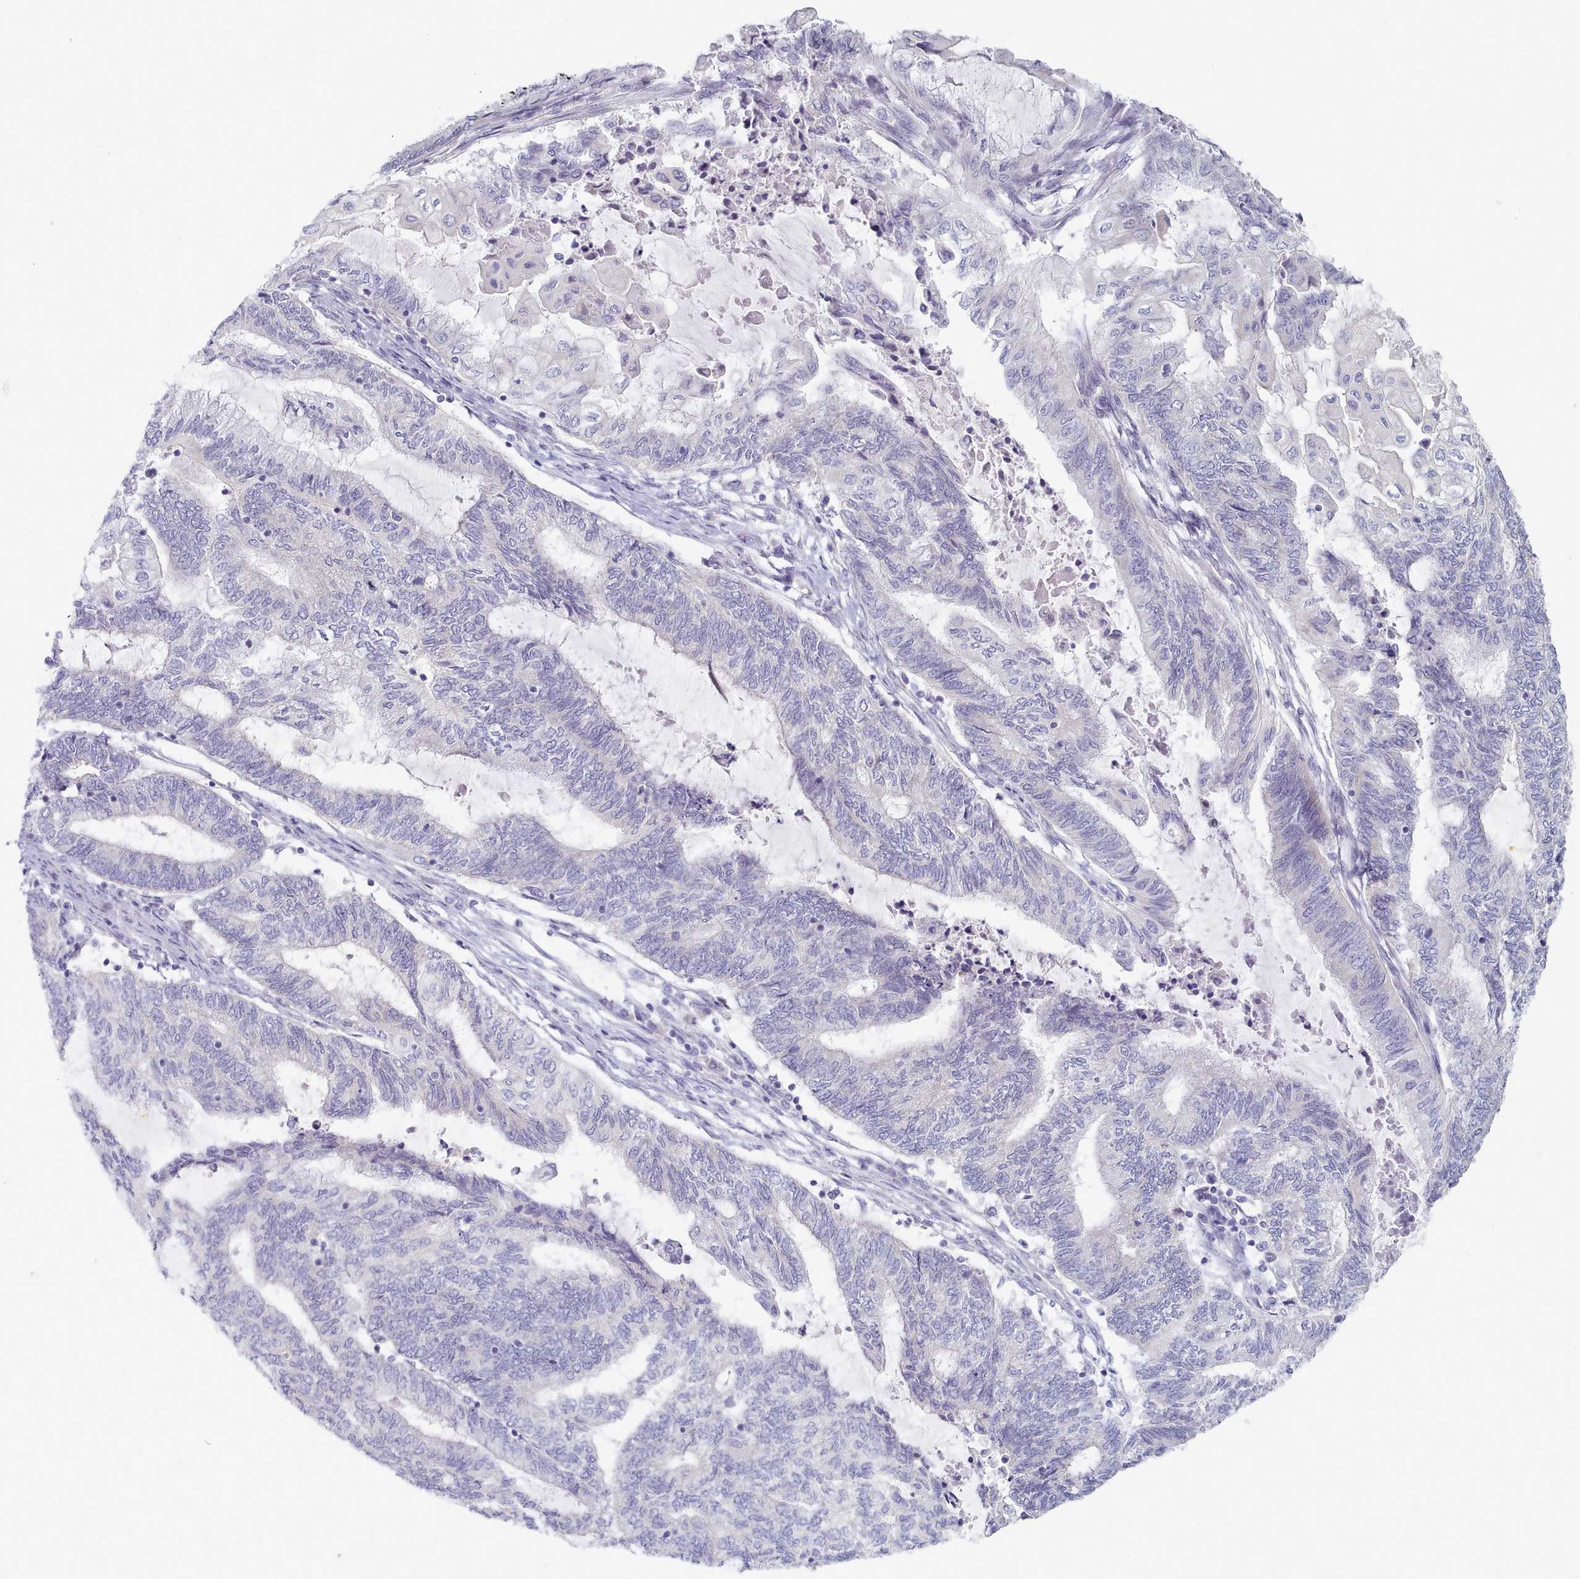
{"staining": {"intensity": "negative", "quantity": "none", "location": "none"}, "tissue": "endometrial cancer", "cell_type": "Tumor cells", "image_type": "cancer", "snomed": [{"axis": "morphology", "description": "Adenocarcinoma, NOS"}, {"axis": "topography", "description": "Uterus"}, {"axis": "topography", "description": "Endometrium"}], "caption": "The photomicrograph exhibits no significant positivity in tumor cells of endometrial adenocarcinoma. (Brightfield microscopy of DAB immunohistochemistry at high magnification).", "gene": "TYW1B", "patient": {"sex": "female", "age": 70}}